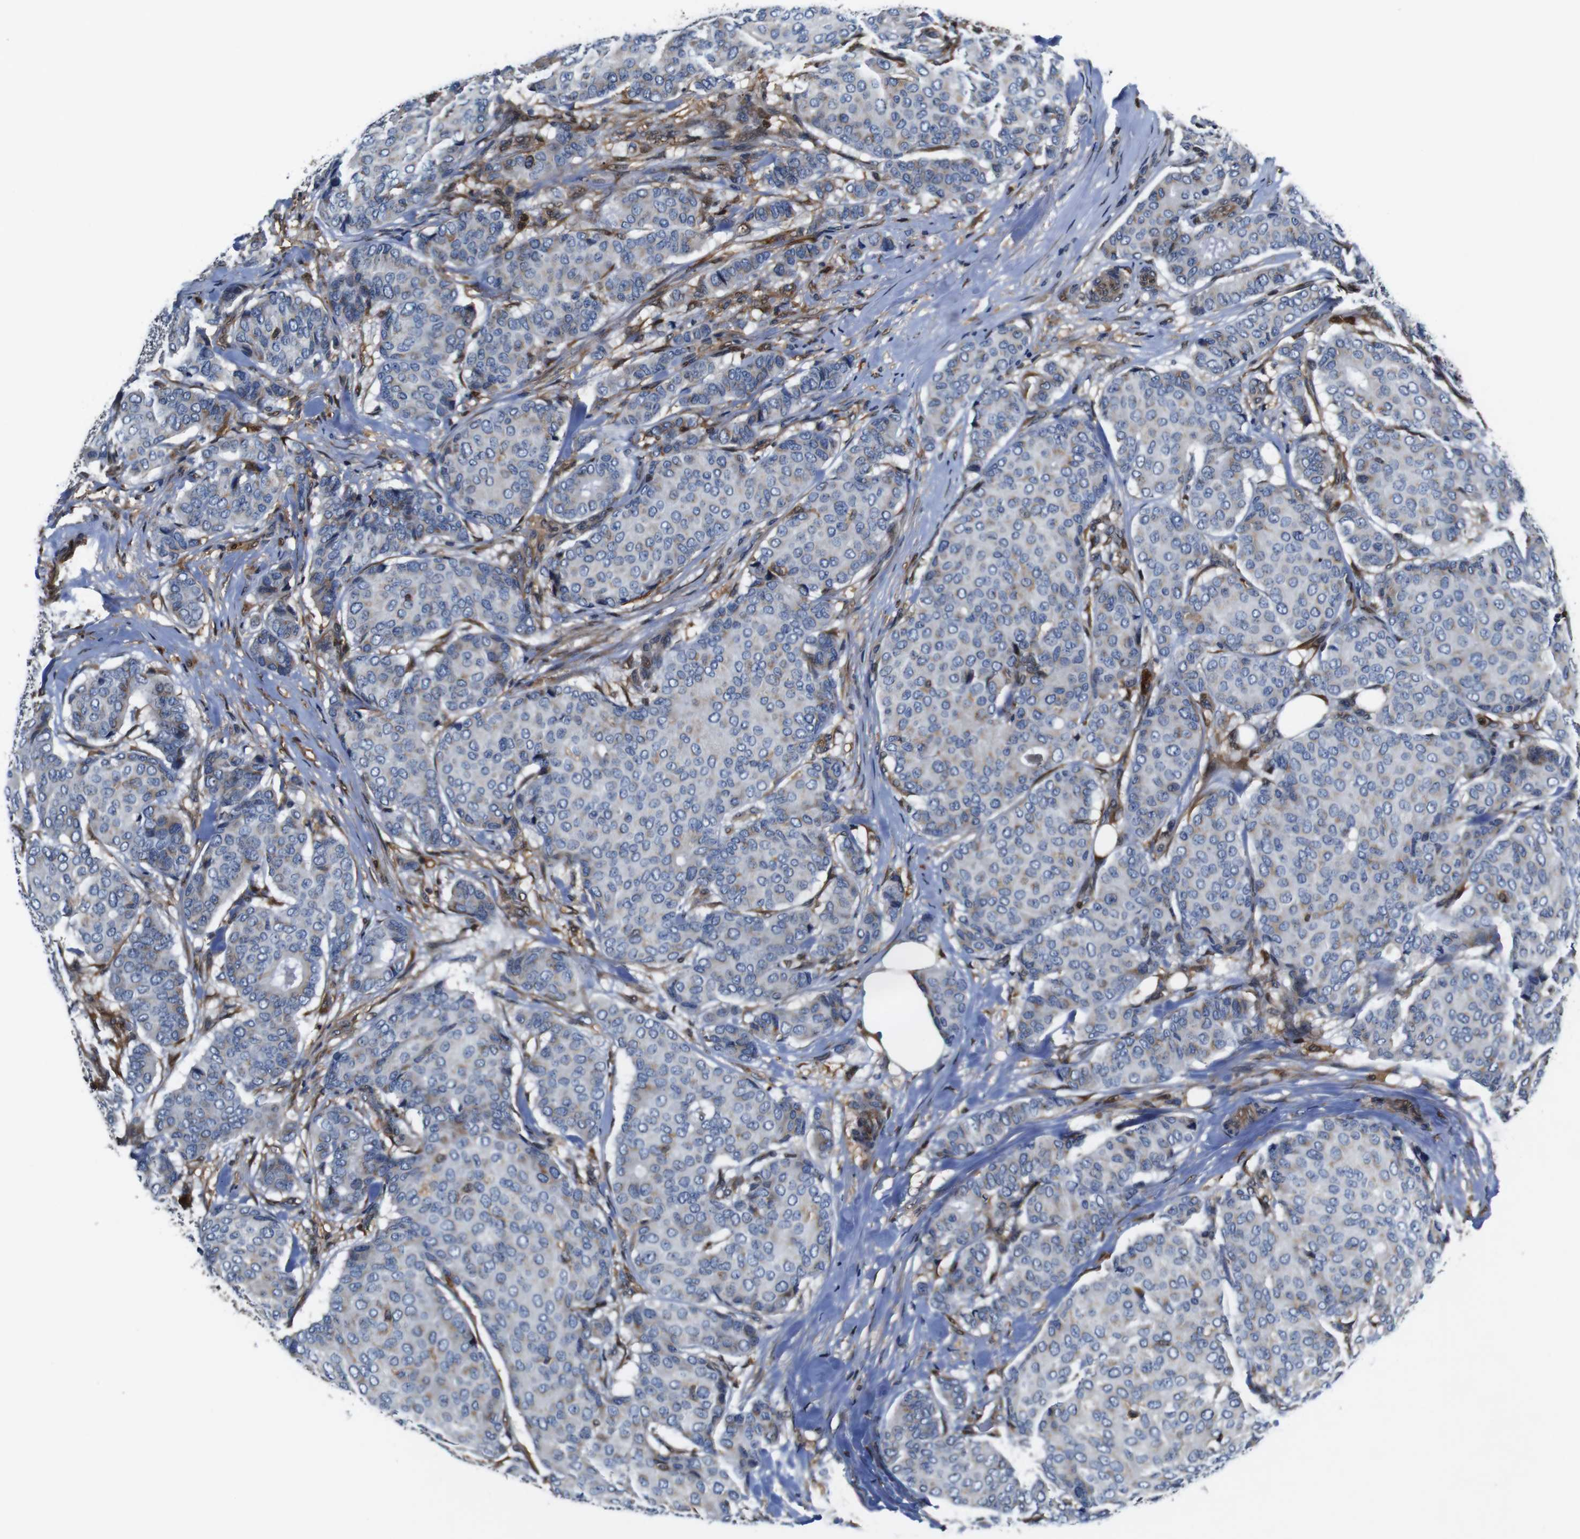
{"staining": {"intensity": "weak", "quantity": "<25%", "location": "cytoplasmic/membranous"}, "tissue": "breast cancer", "cell_type": "Tumor cells", "image_type": "cancer", "snomed": [{"axis": "morphology", "description": "Duct carcinoma"}, {"axis": "topography", "description": "Breast"}], "caption": "This is an IHC histopathology image of human breast cancer. There is no staining in tumor cells.", "gene": "ANXA1", "patient": {"sex": "female", "age": 75}}